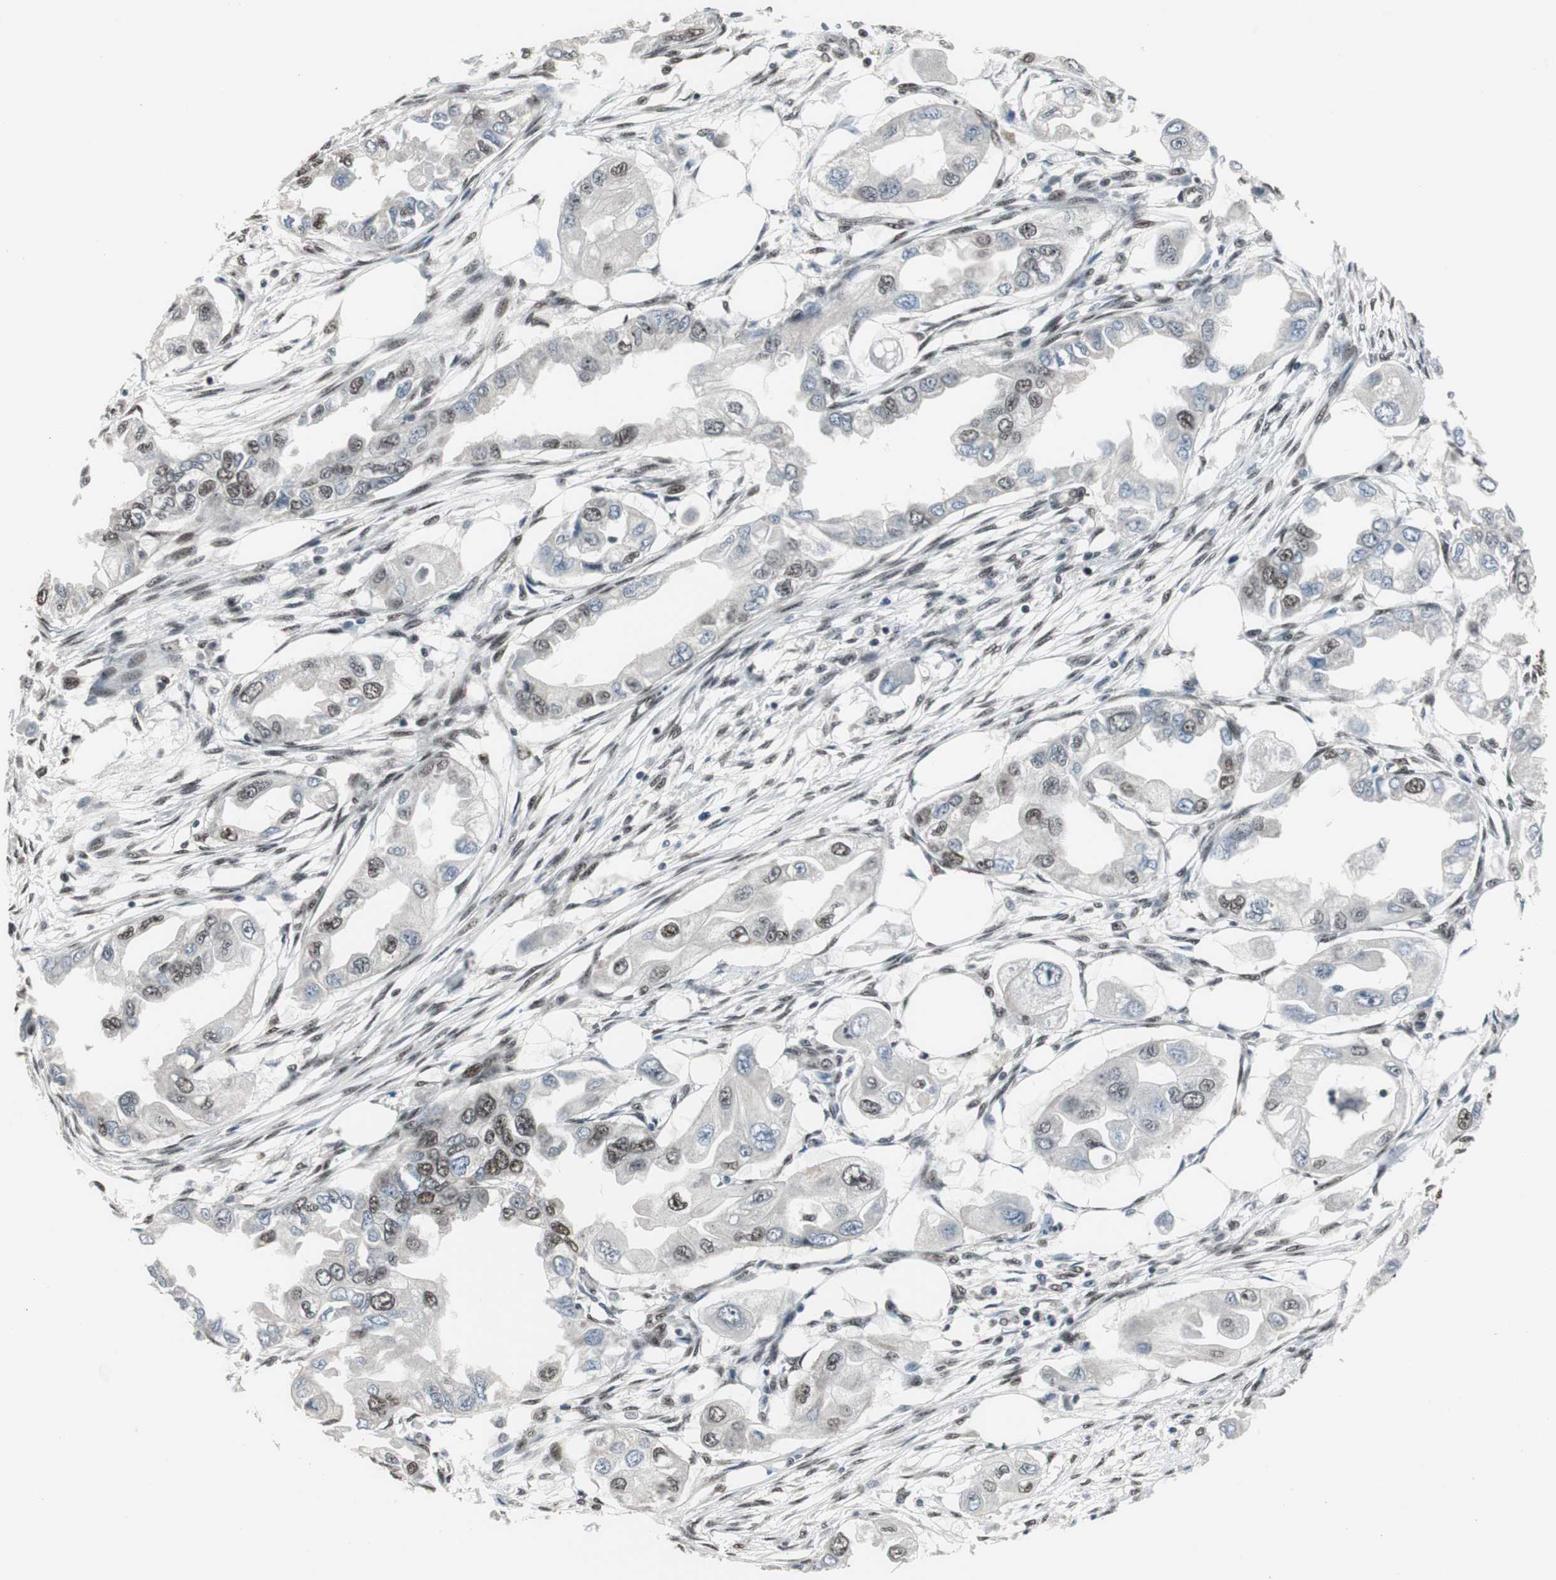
{"staining": {"intensity": "moderate", "quantity": "25%-75%", "location": "nuclear"}, "tissue": "endometrial cancer", "cell_type": "Tumor cells", "image_type": "cancer", "snomed": [{"axis": "morphology", "description": "Adenocarcinoma, NOS"}, {"axis": "topography", "description": "Endometrium"}], "caption": "A medium amount of moderate nuclear positivity is identified in about 25%-75% of tumor cells in endometrial cancer tissue.", "gene": "CDK9", "patient": {"sex": "female", "age": 67}}